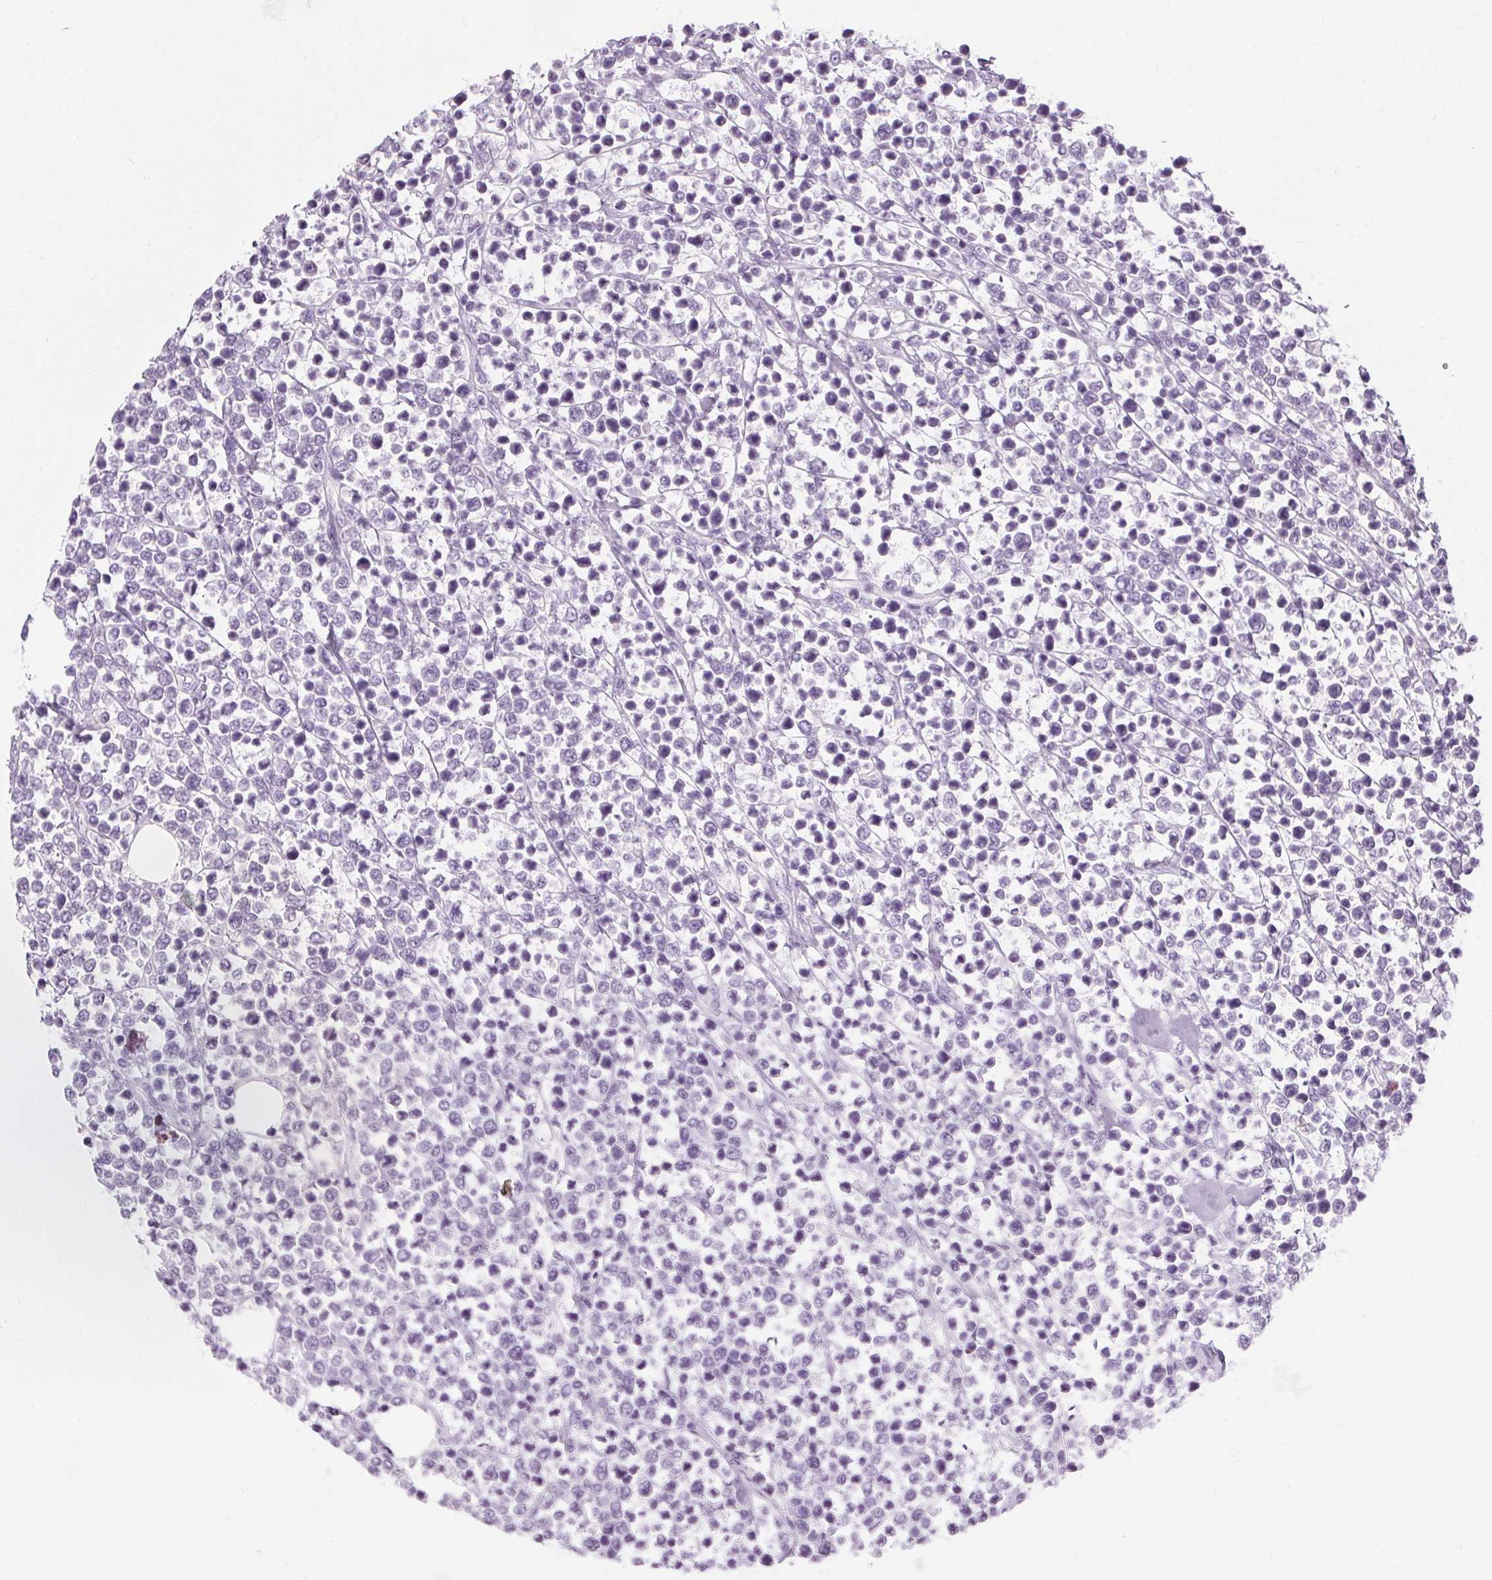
{"staining": {"intensity": "negative", "quantity": "none", "location": "none"}, "tissue": "lymphoma", "cell_type": "Tumor cells", "image_type": "cancer", "snomed": [{"axis": "morphology", "description": "Malignant lymphoma, non-Hodgkin's type, High grade"}, {"axis": "topography", "description": "Soft tissue"}], "caption": "Immunohistochemistry photomicrograph of neoplastic tissue: human lymphoma stained with DAB (3,3'-diaminobenzidine) demonstrates no significant protein positivity in tumor cells. (DAB IHC visualized using brightfield microscopy, high magnification).", "gene": "RPTN", "patient": {"sex": "female", "age": 56}}